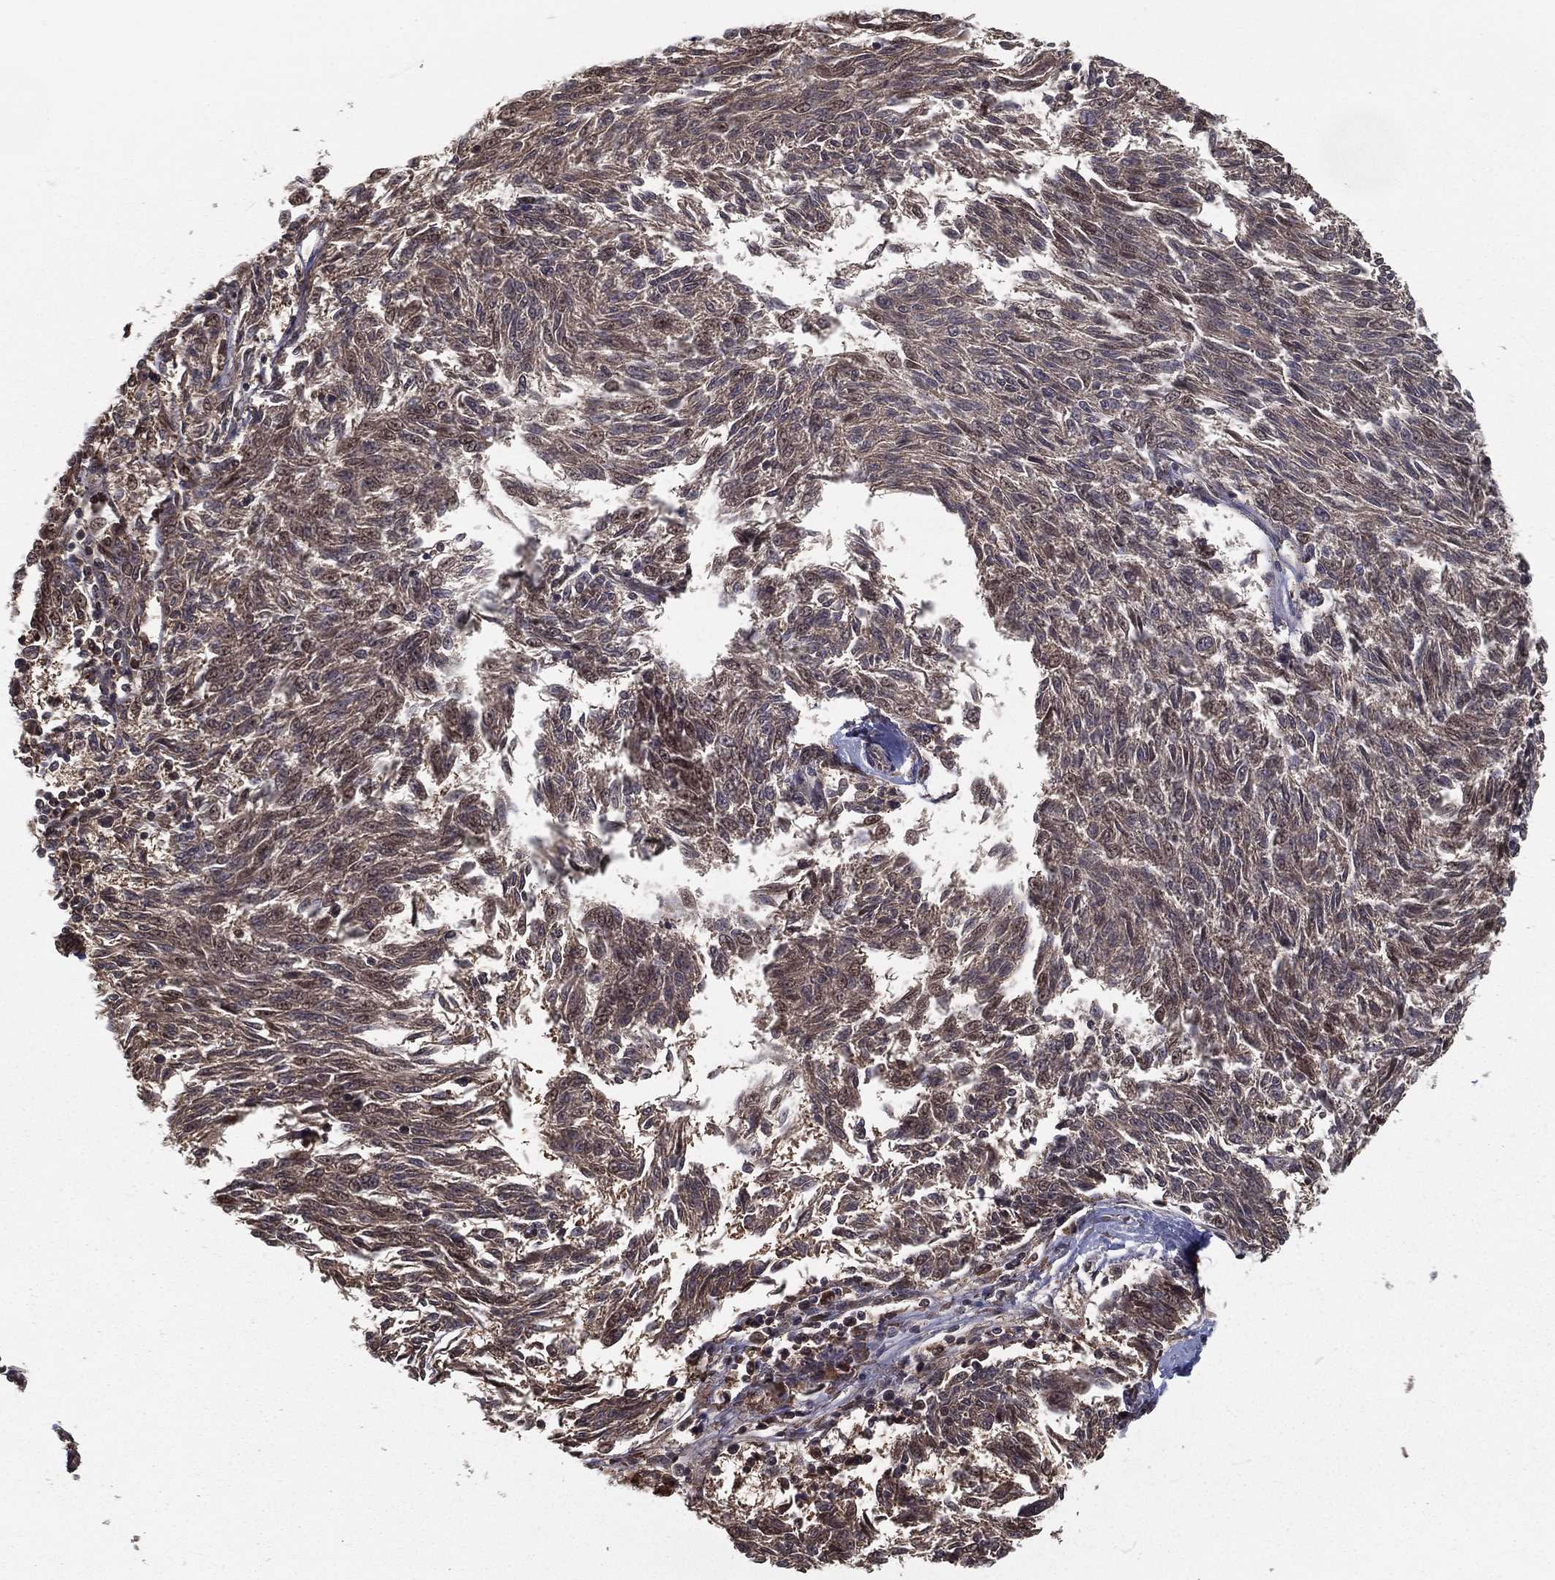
{"staining": {"intensity": "negative", "quantity": "none", "location": "none"}, "tissue": "melanoma", "cell_type": "Tumor cells", "image_type": "cancer", "snomed": [{"axis": "morphology", "description": "Malignant melanoma, NOS"}, {"axis": "topography", "description": "Skin"}], "caption": "Tumor cells are negative for protein expression in human malignant melanoma.", "gene": "SLC6A6", "patient": {"sex": "female", "age": 72}}